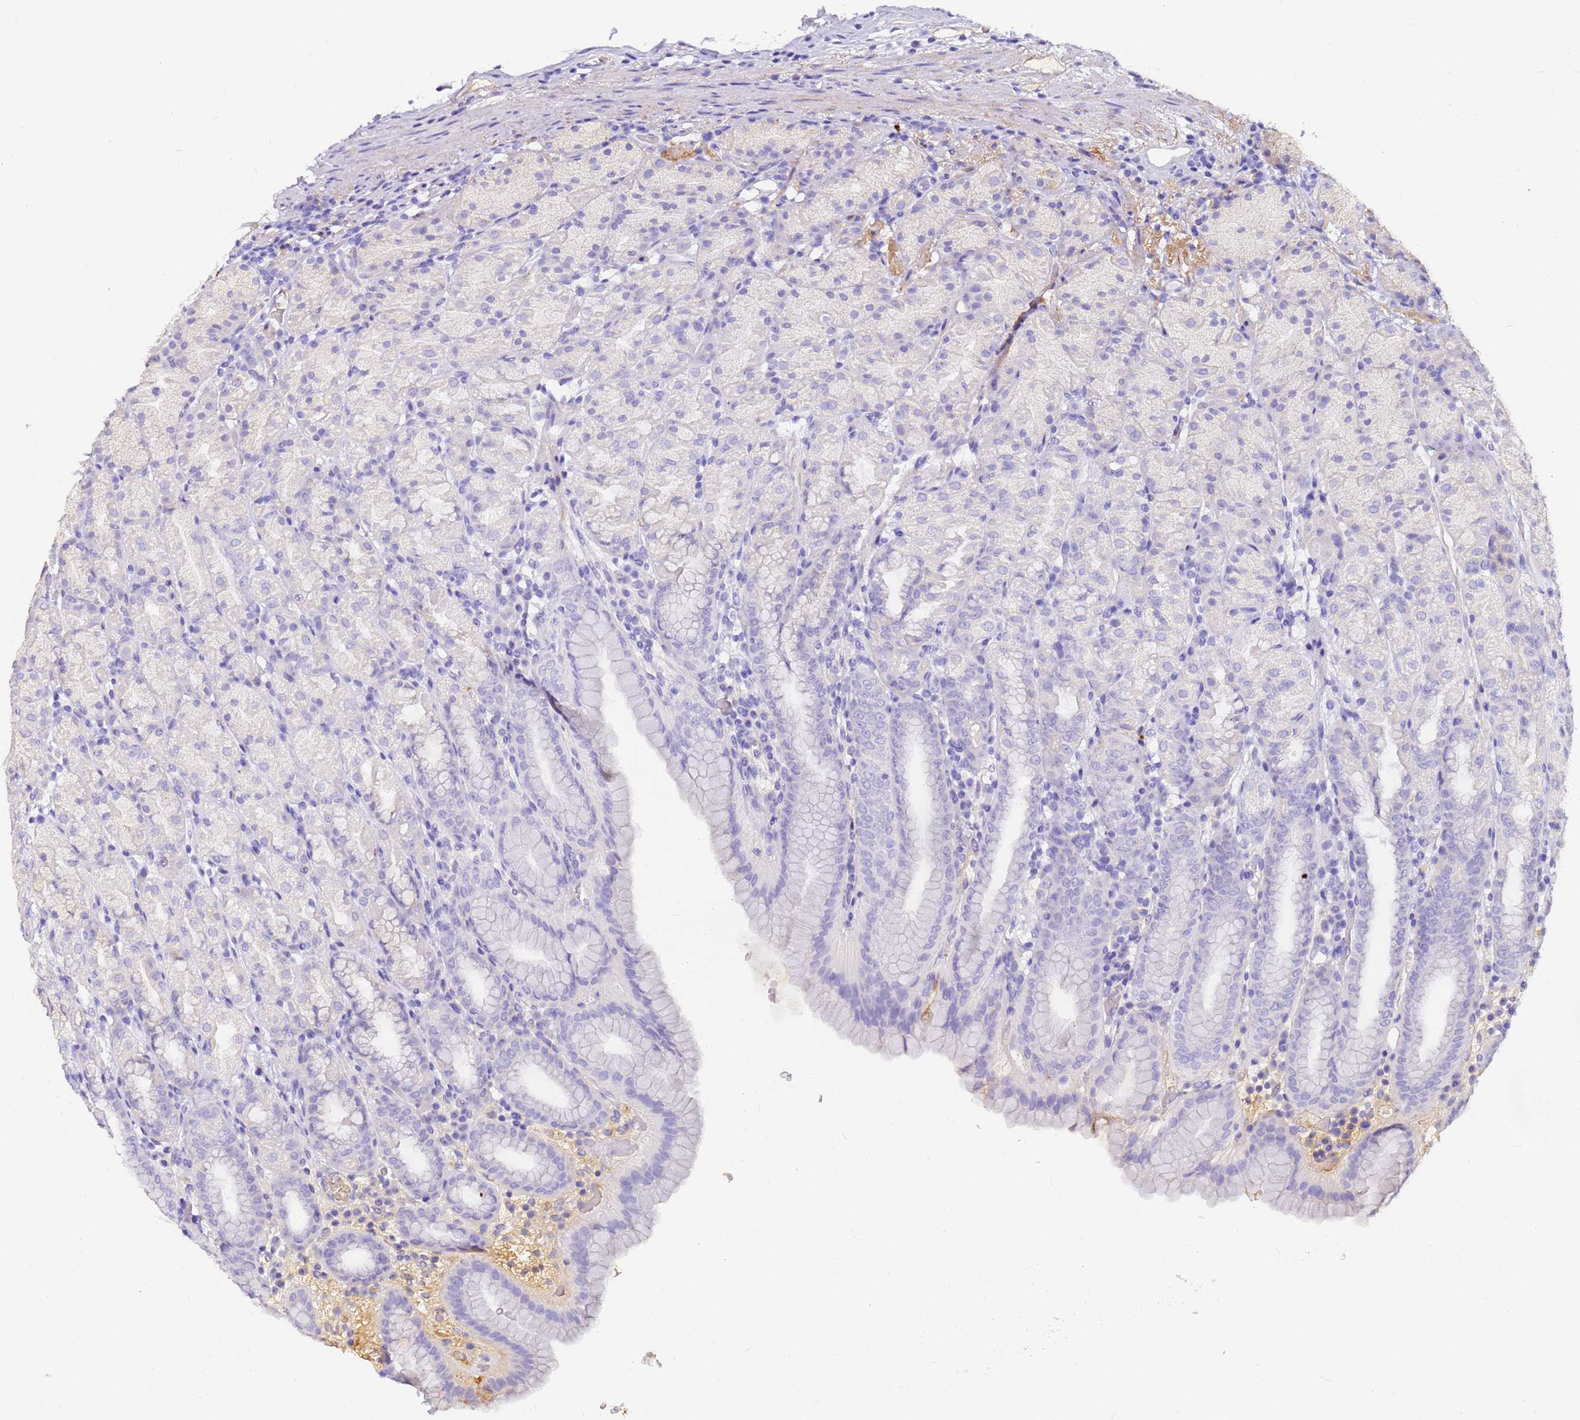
{"staining": {"intensity": "negative", "quantity": "none", "location": "none"}, "tissue": "stomach", "cell_type": "Glandular cells", "image_type": "normal", "snomed": [{"axis": "morphology", "description": "Normal tissue, NOS"}, {"axis": "topography", "description": "Stomach, upper"}], "caption": "Immunohistochemical staining of normal stomach displays no significant staining in glandular cells. Brightfield microscopy of IHC stained with DAB (3,3'-diaminobenzidine) (brown) and hematoxylin (blue), captured at high magnification.", "gene": "CFHR1", "patient": {"sex": "male", "age": 68}}